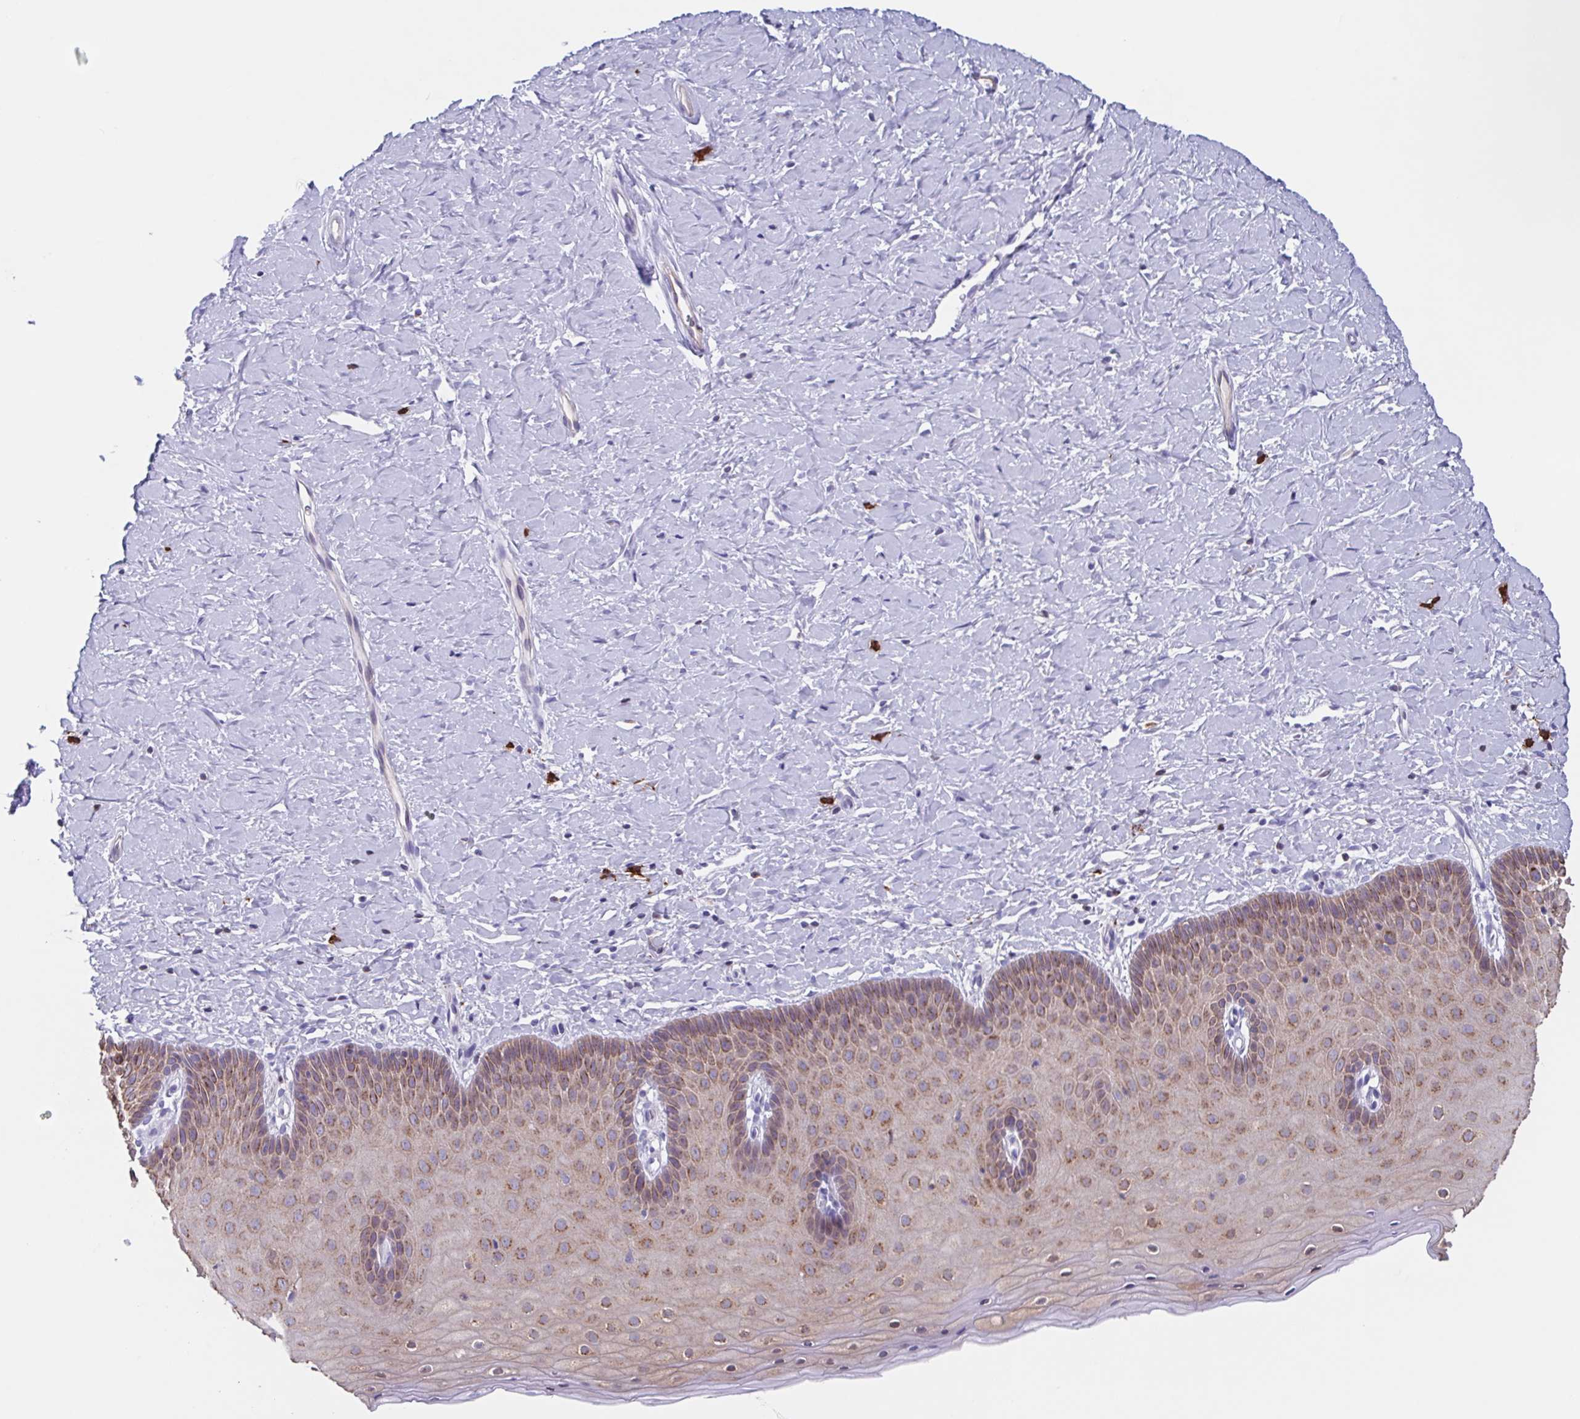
{"staining": {"intensity": "weak", "quantity": ">75%", "location": "cytoplasmic/membranous"}, "tissue": "cervix", "cell_type": "Glandular cells", "image_type": "normal", "snomed": [{"axis": "morphology", "description": "Normal tissue, NOS"}, {"axis": "topography", "description": "Cervix"}], "caption": "A brown stain highlights weak cytoplasmic/membranous staining of a protein in glandular cells of normal human cervix.", "gene": "TPD52", "patient": {"sex": "female", "age": 37}}